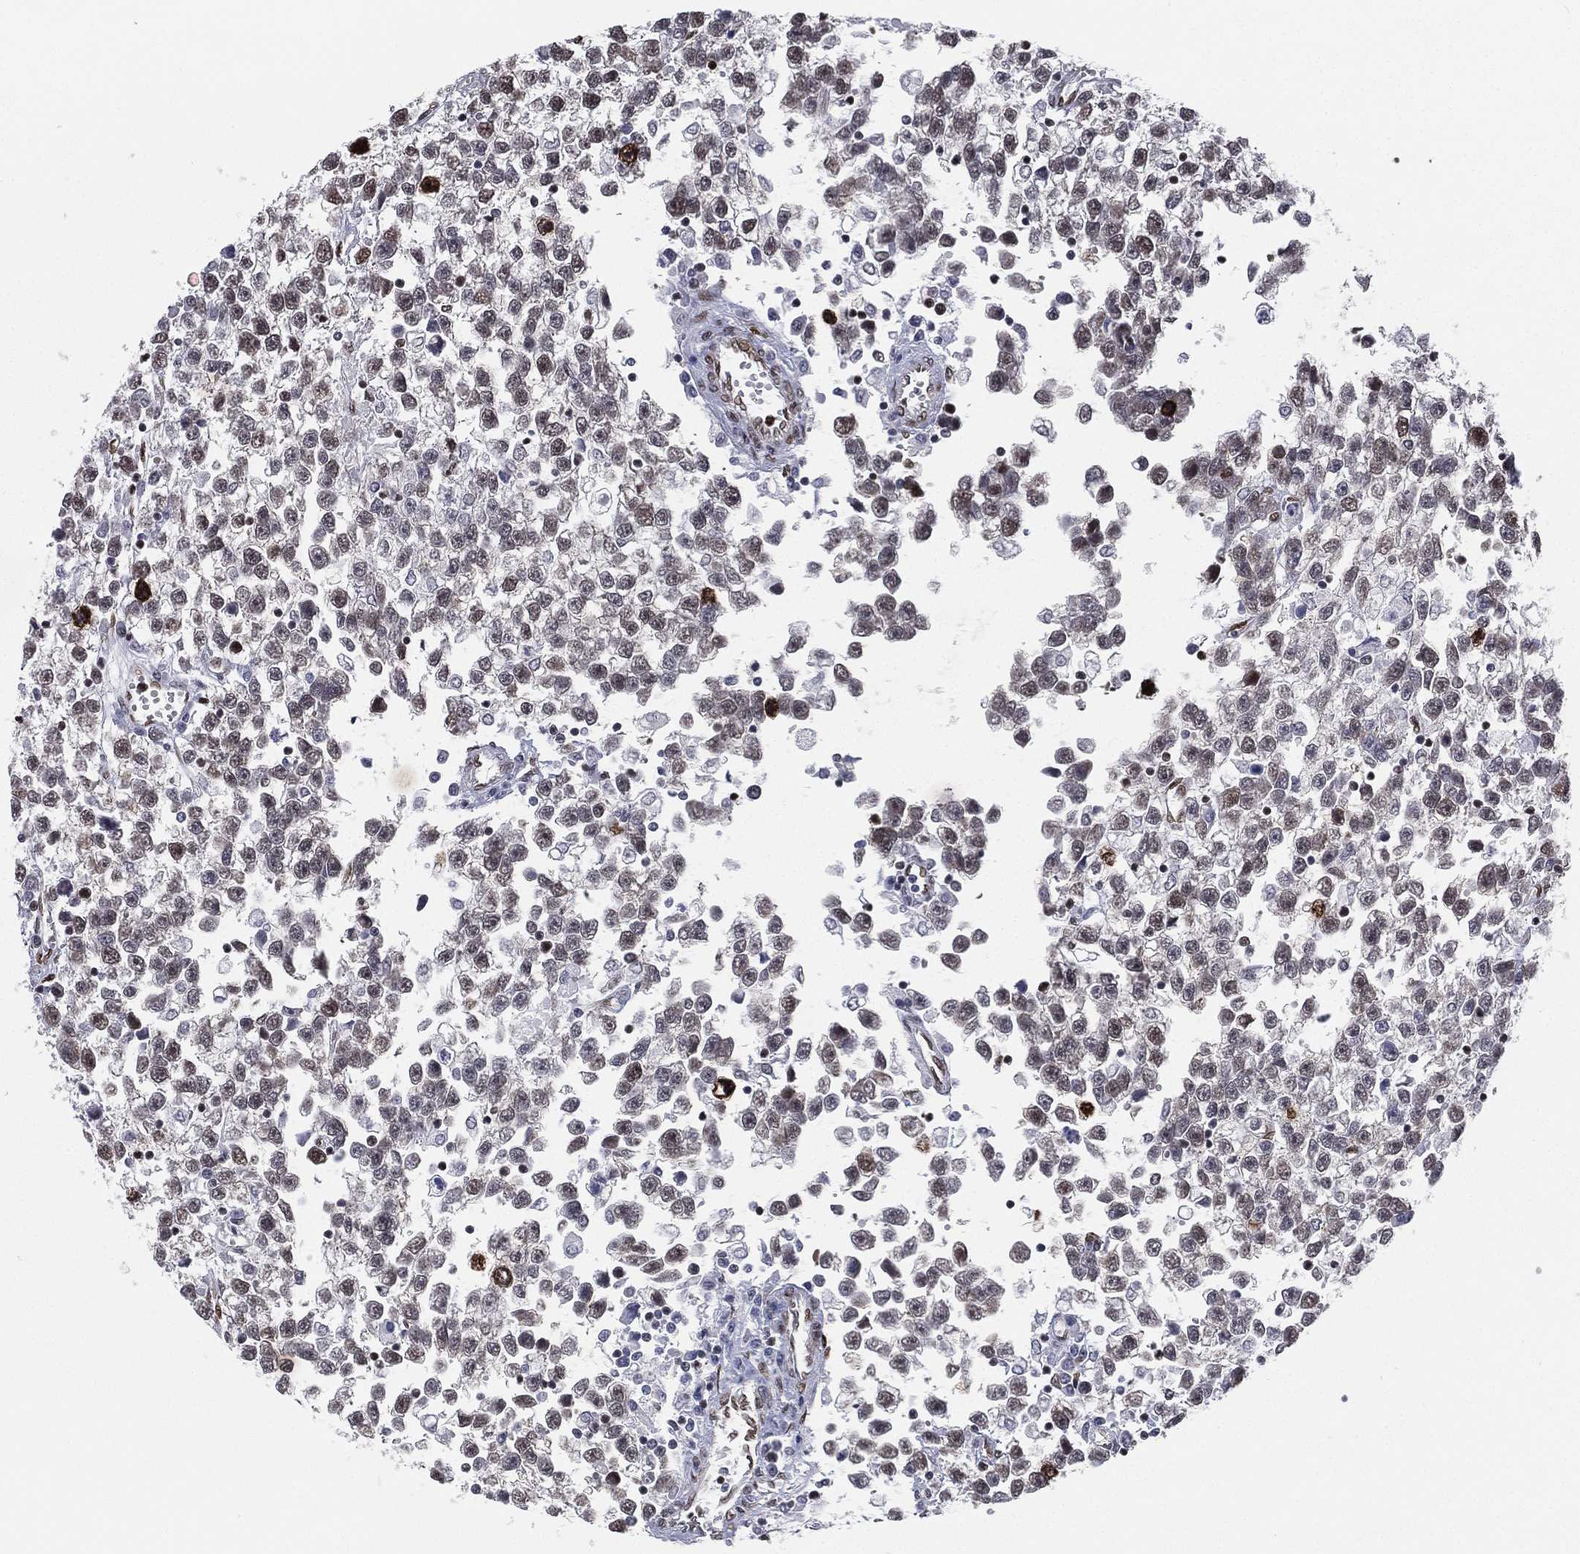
{"staining": {"intensity": "strong", "quantity": "<25%", "location": "nuclear"}, "tissue": "testis cancer", "cell_type": "Tumor cells", "image_type": "cancer", "snomed": [{"axis": "morphology", "description": "Seminoma, NOS"}, {"axis": "topography", "description": "Testis"}], "caption": "Immunohistochemical staining of human testis cancer exhibits medium levels of strong nuclear protein positivity in approximately <25% of tumor cells. (Brightfield microscopy of DAB IHC at high magnification).", "gene": "LMNB1", "patient": {"sex": "male", "age": 34}}